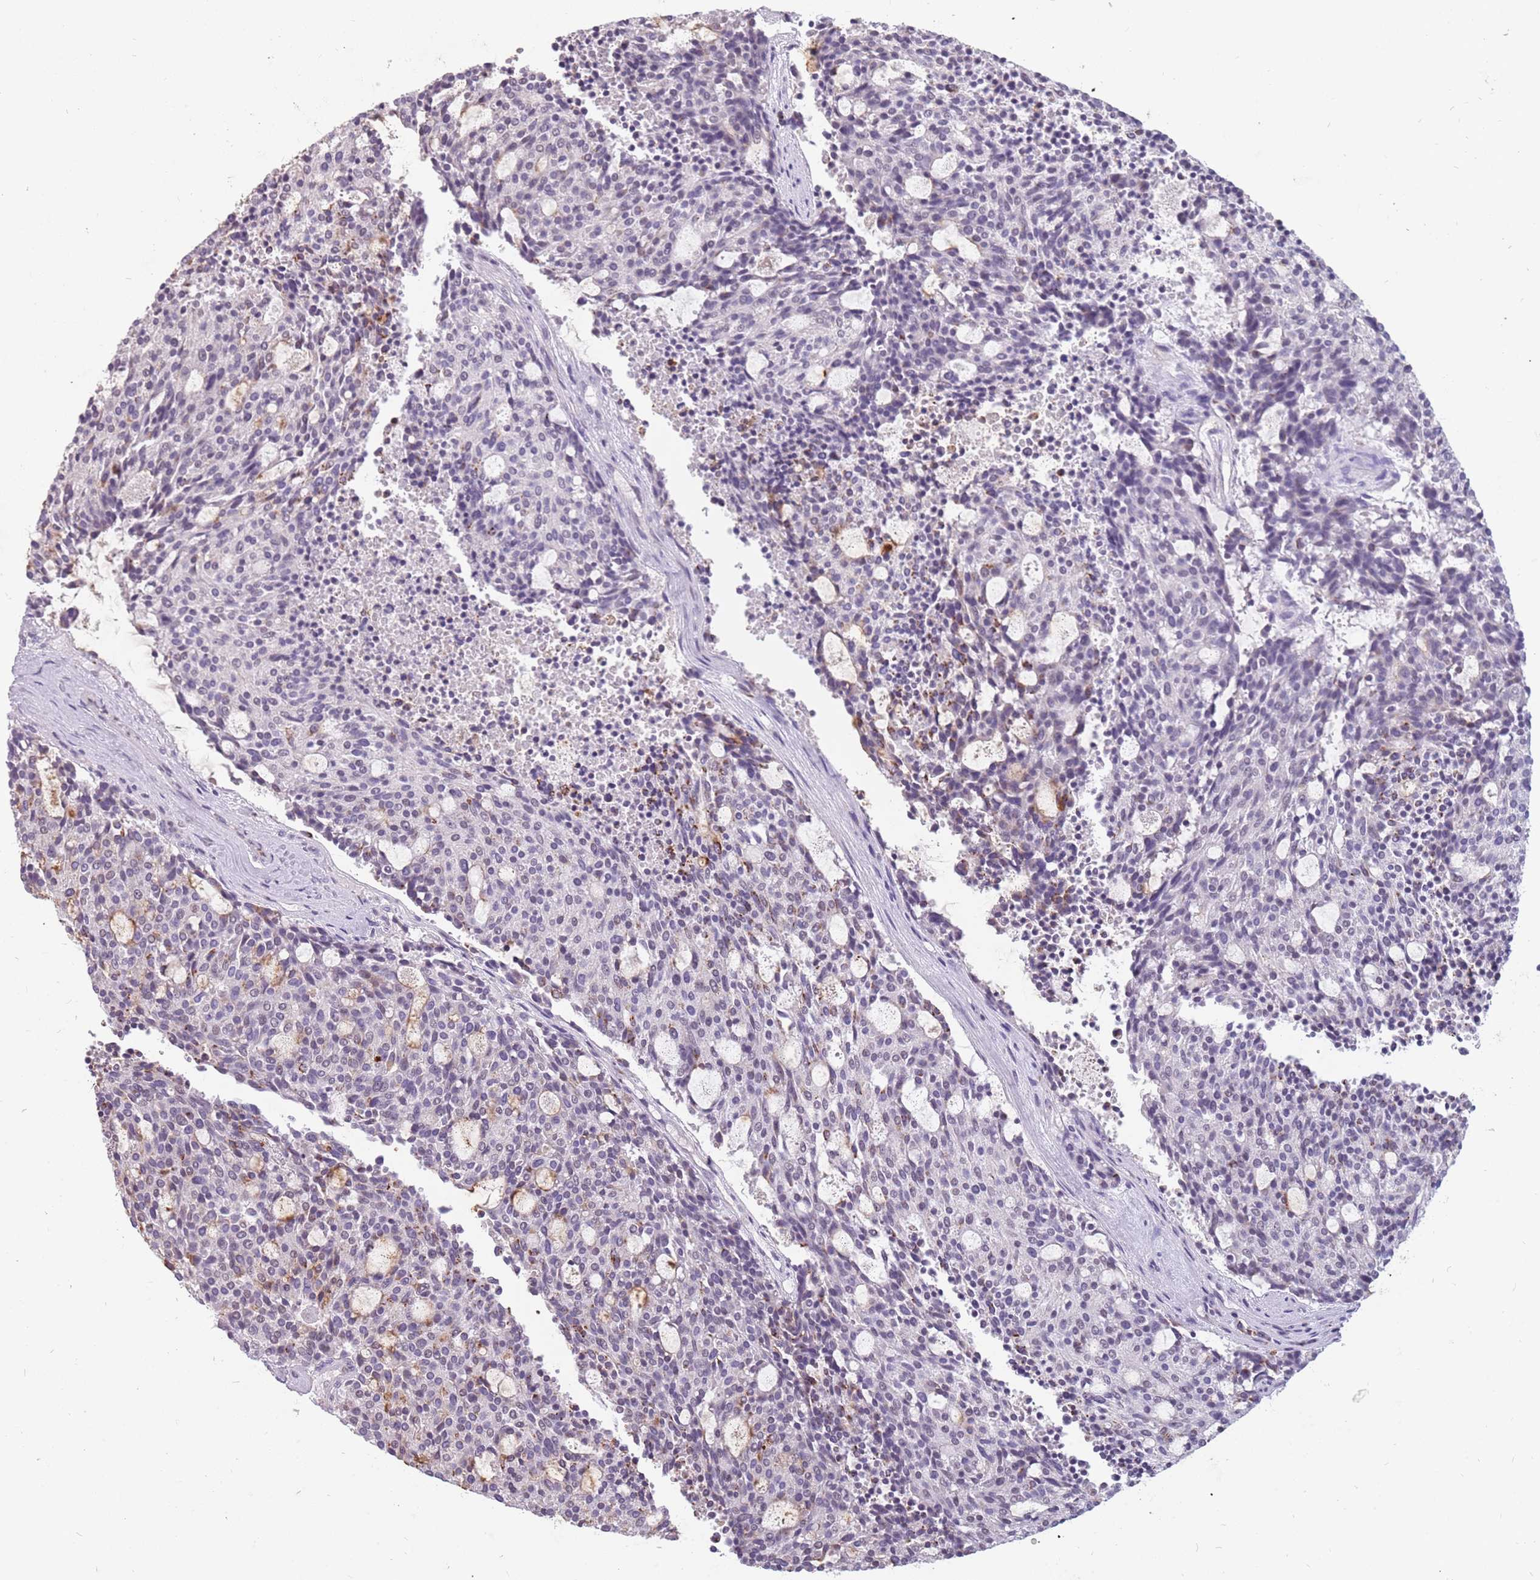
{"staining": {"intensity": "negative", "quantity": "none", "location": "none"}, "tissue": "carcinoid", "cell_type": "Tumor cells", "image_type": "cancer", "snomed": [{"axis": "morphology", "description": "Carcinoid, malignant, NOS"}, {"axis": "topography", "description": "Pancreas"}], "caption": "Tumor cells show no significant protein expression in carcinoid.", "gene": "NEK6", "patient": {"sex": "female", "age": 54}}